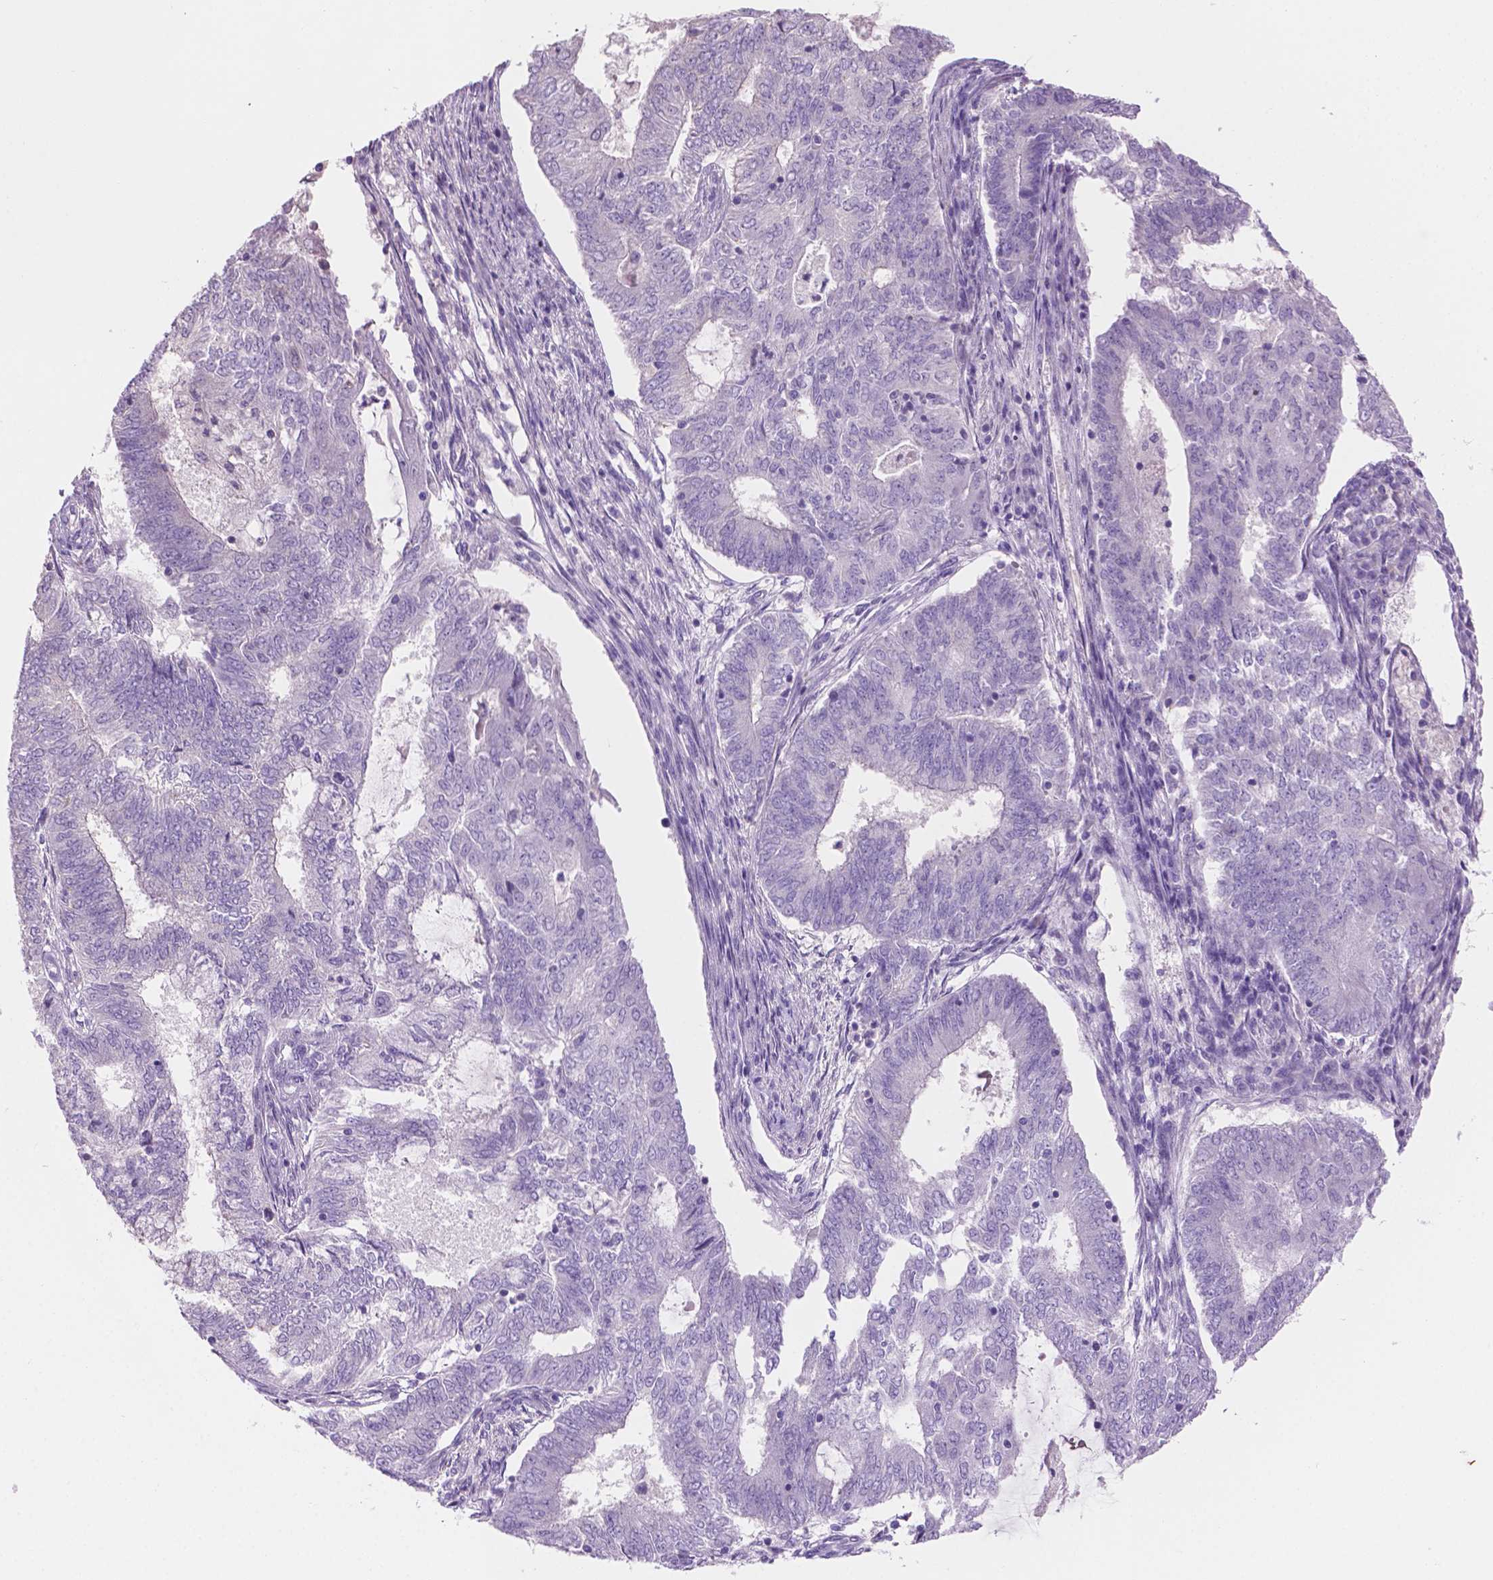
{"staining": {"intensity": "negative", "quantity": "none", "location": "none"}, "tissue": "endometrial cancer", "cell_type": "Tumor cells", "image_type": "cancer", "snomed": [{"axis": "morphology", "description": "Adenocarcinoma, NOS"}, {"axis": "topography", "description": "Endometrium"}], "caption": "Endometrial adenocarcinoma was stained to show a protein in brown. There is no significant staining in tumor cells. (Brightfield microscopy of DAB (3,3'-diaminobenzidine) immunohistochemistry (IHC) at high magnification).", "gene": "SBSN", "patient": {"sex": "female", "age": 62}}